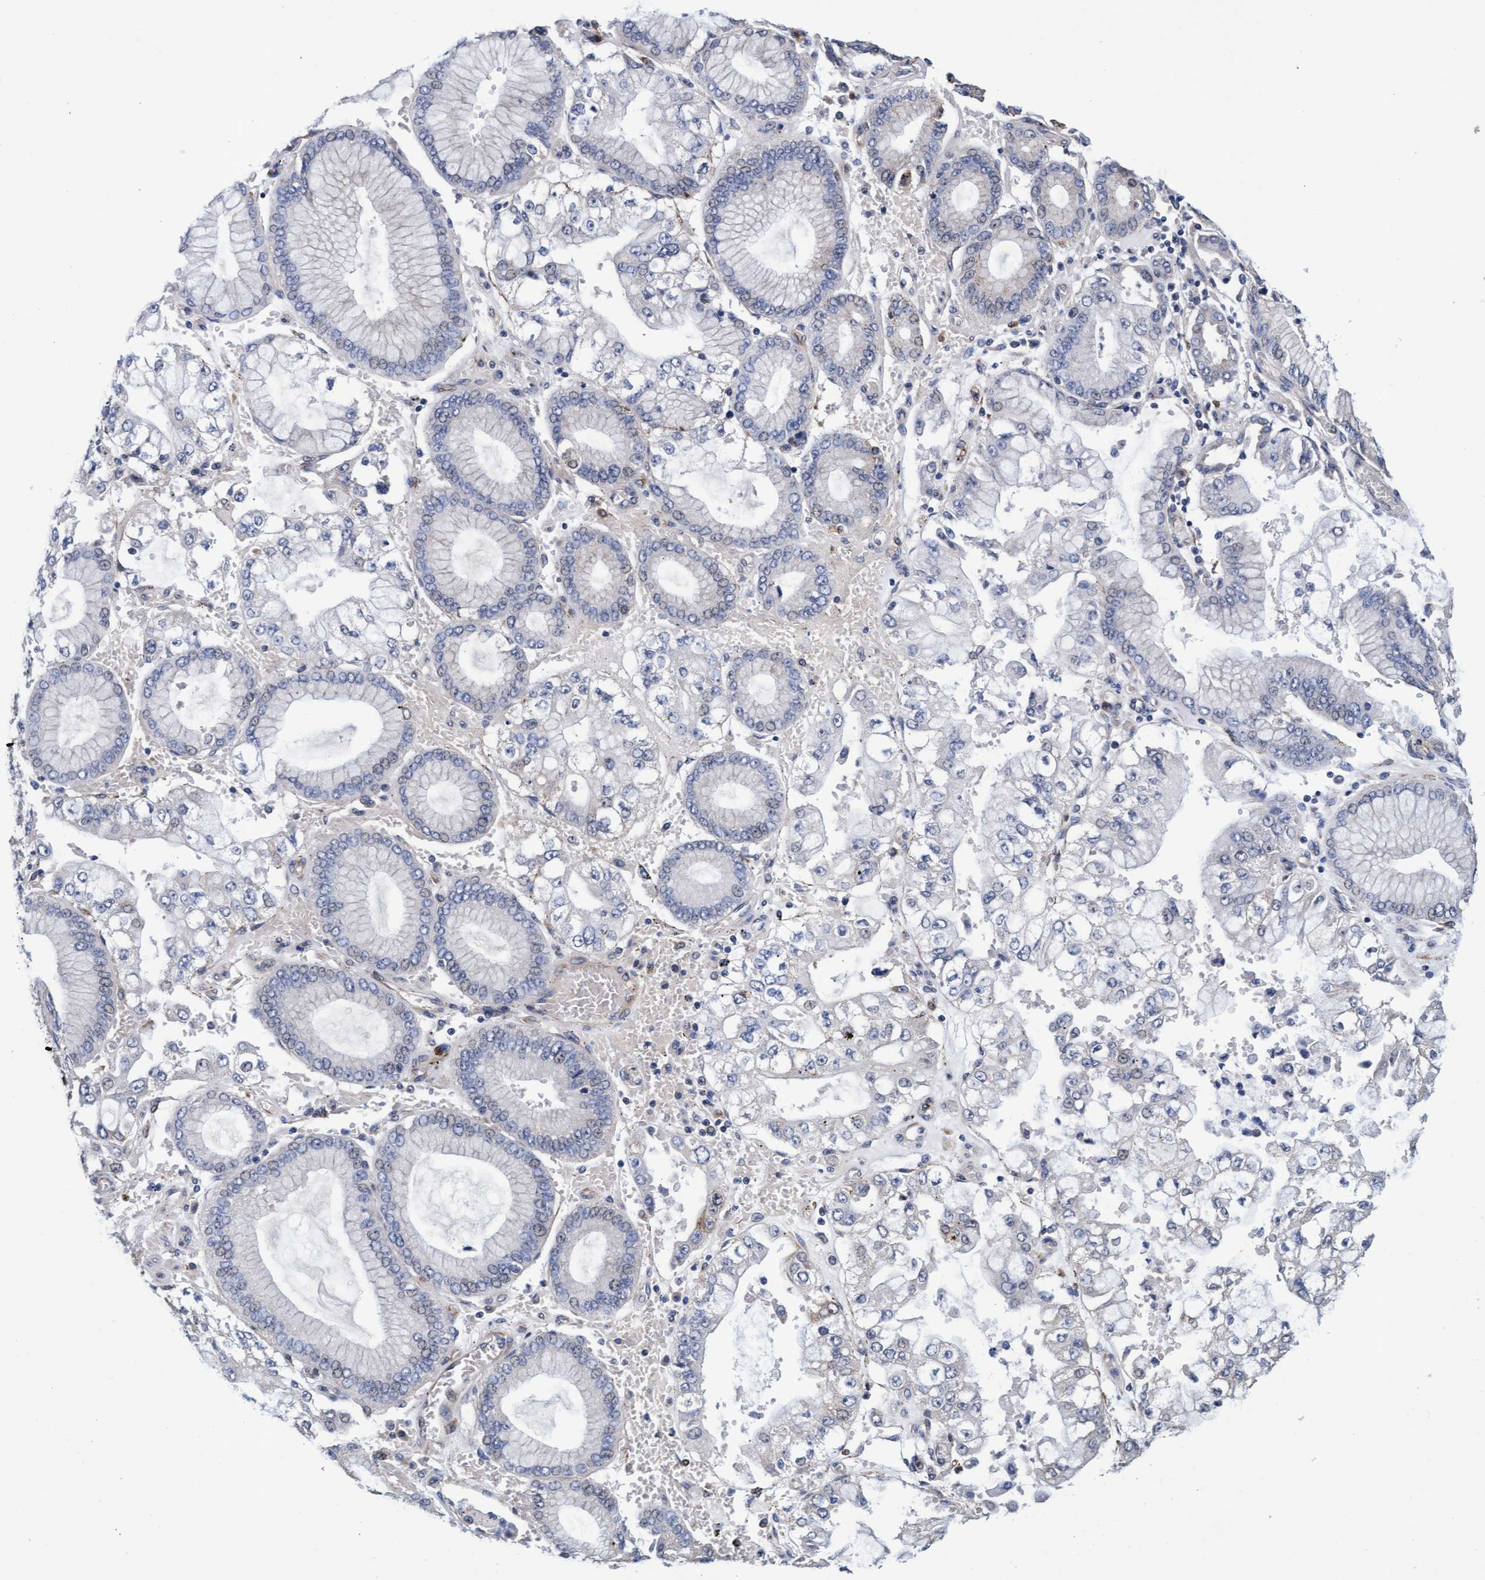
{"staining": {"intensity": "negative", "quantity": "none", "location": "none"}, "tissue": "stomach cancer", "cell_type": "Tumor cells", "image_type": "cancer", "snomed": [{"axis": "morphology", "description": "Adenocarcinoma, NOS"}, {"axis": "topography", "description": "Stomach"}], "caption": "Human stomach adenocarcinoma stained for a protein using IHC displays no expression in tumor cells.", "gene": "CPQ", "patient": {"sex": "male", "age": 76}}